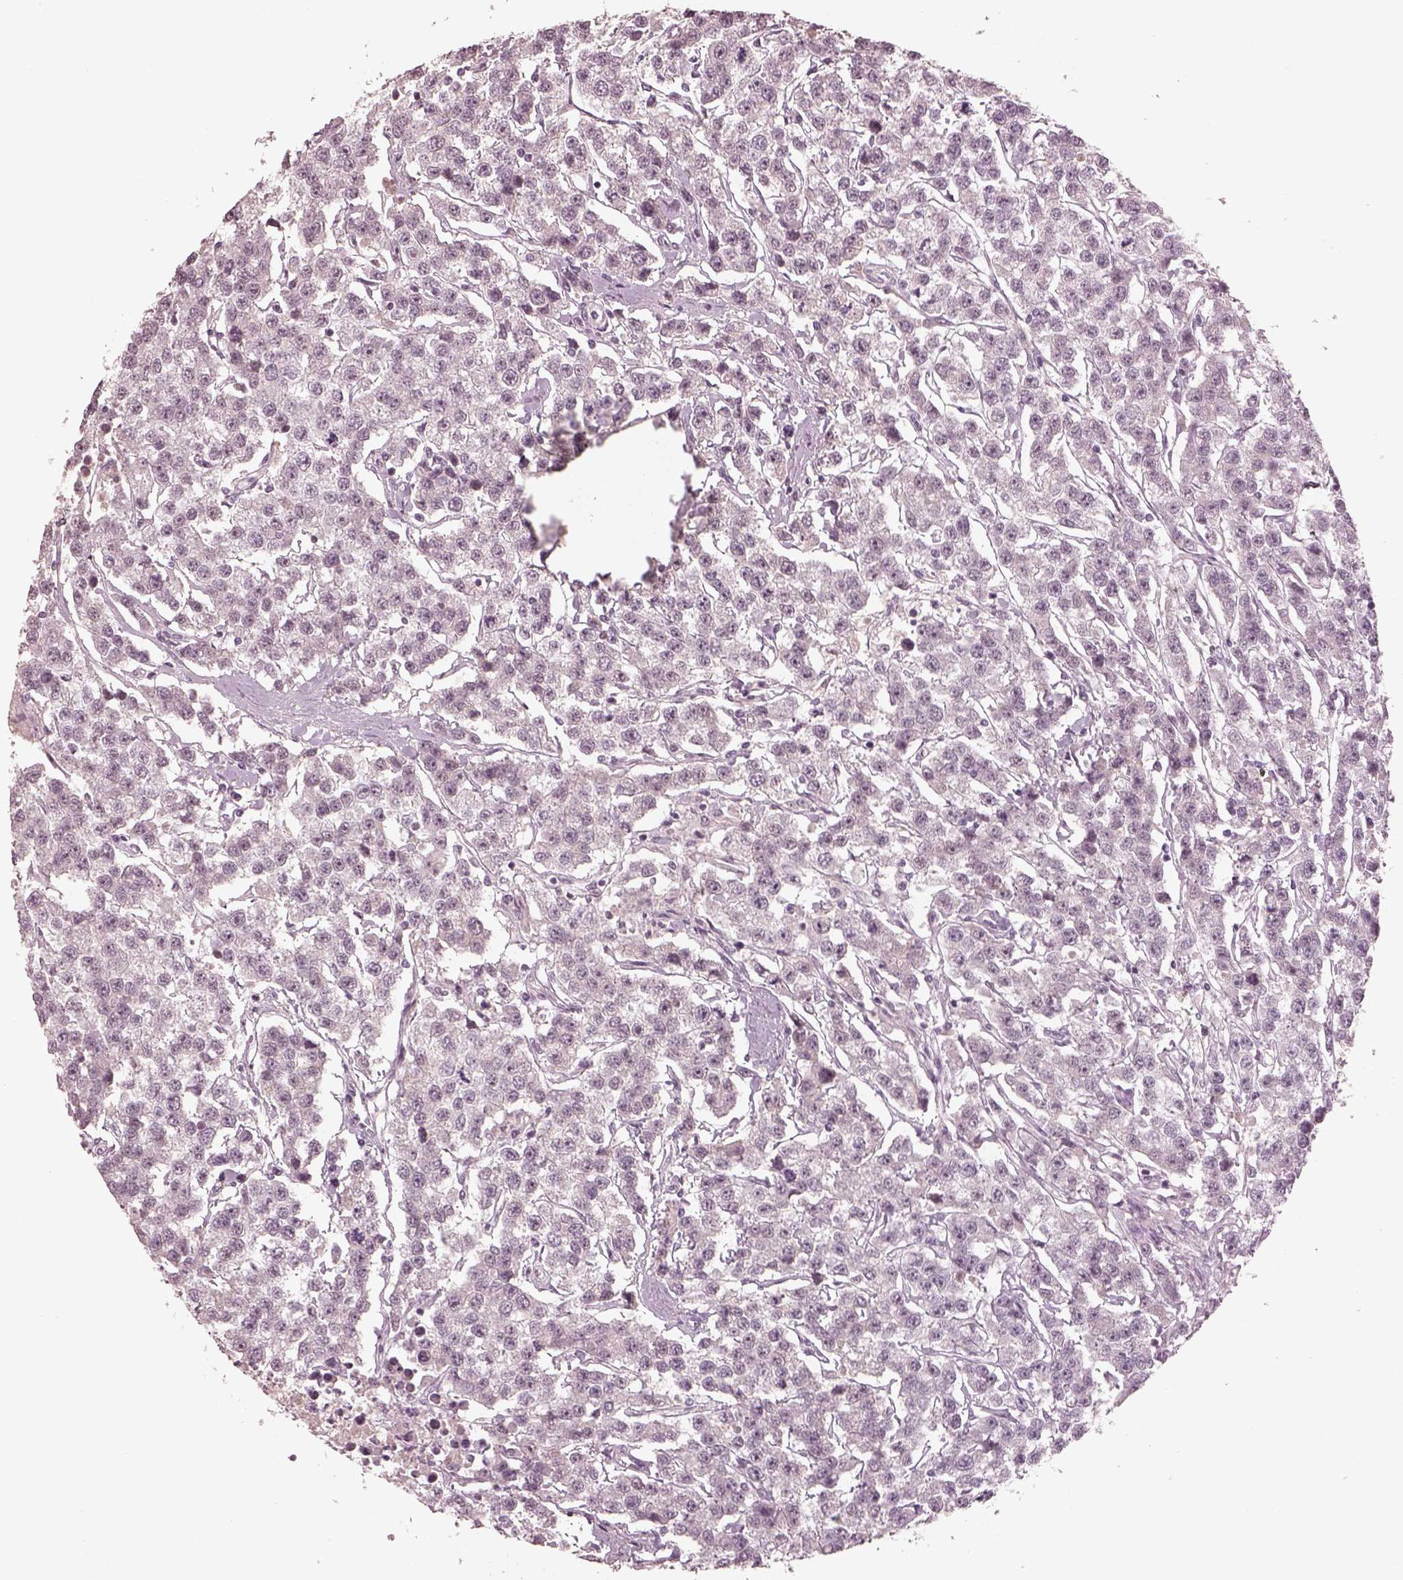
{"staining": {"intensity": "negative", "quantity": "none", "location": "none"}, "tissue": "testis cancer", "cell_type": "Tumor cells", "image_type": "cancer", "snomed": [{"axis": "morphology", "description": "Seminoma, NOS"}, {"axis": "topography", "description": "Testis"}], "caption": "This is an immunohistochemistry (IHC) photomicrograph of human seminoma (testis). There is no staining in tumor cells.", "gene": "KCNA2", "patient": {"sex": "male", "age": 59}}